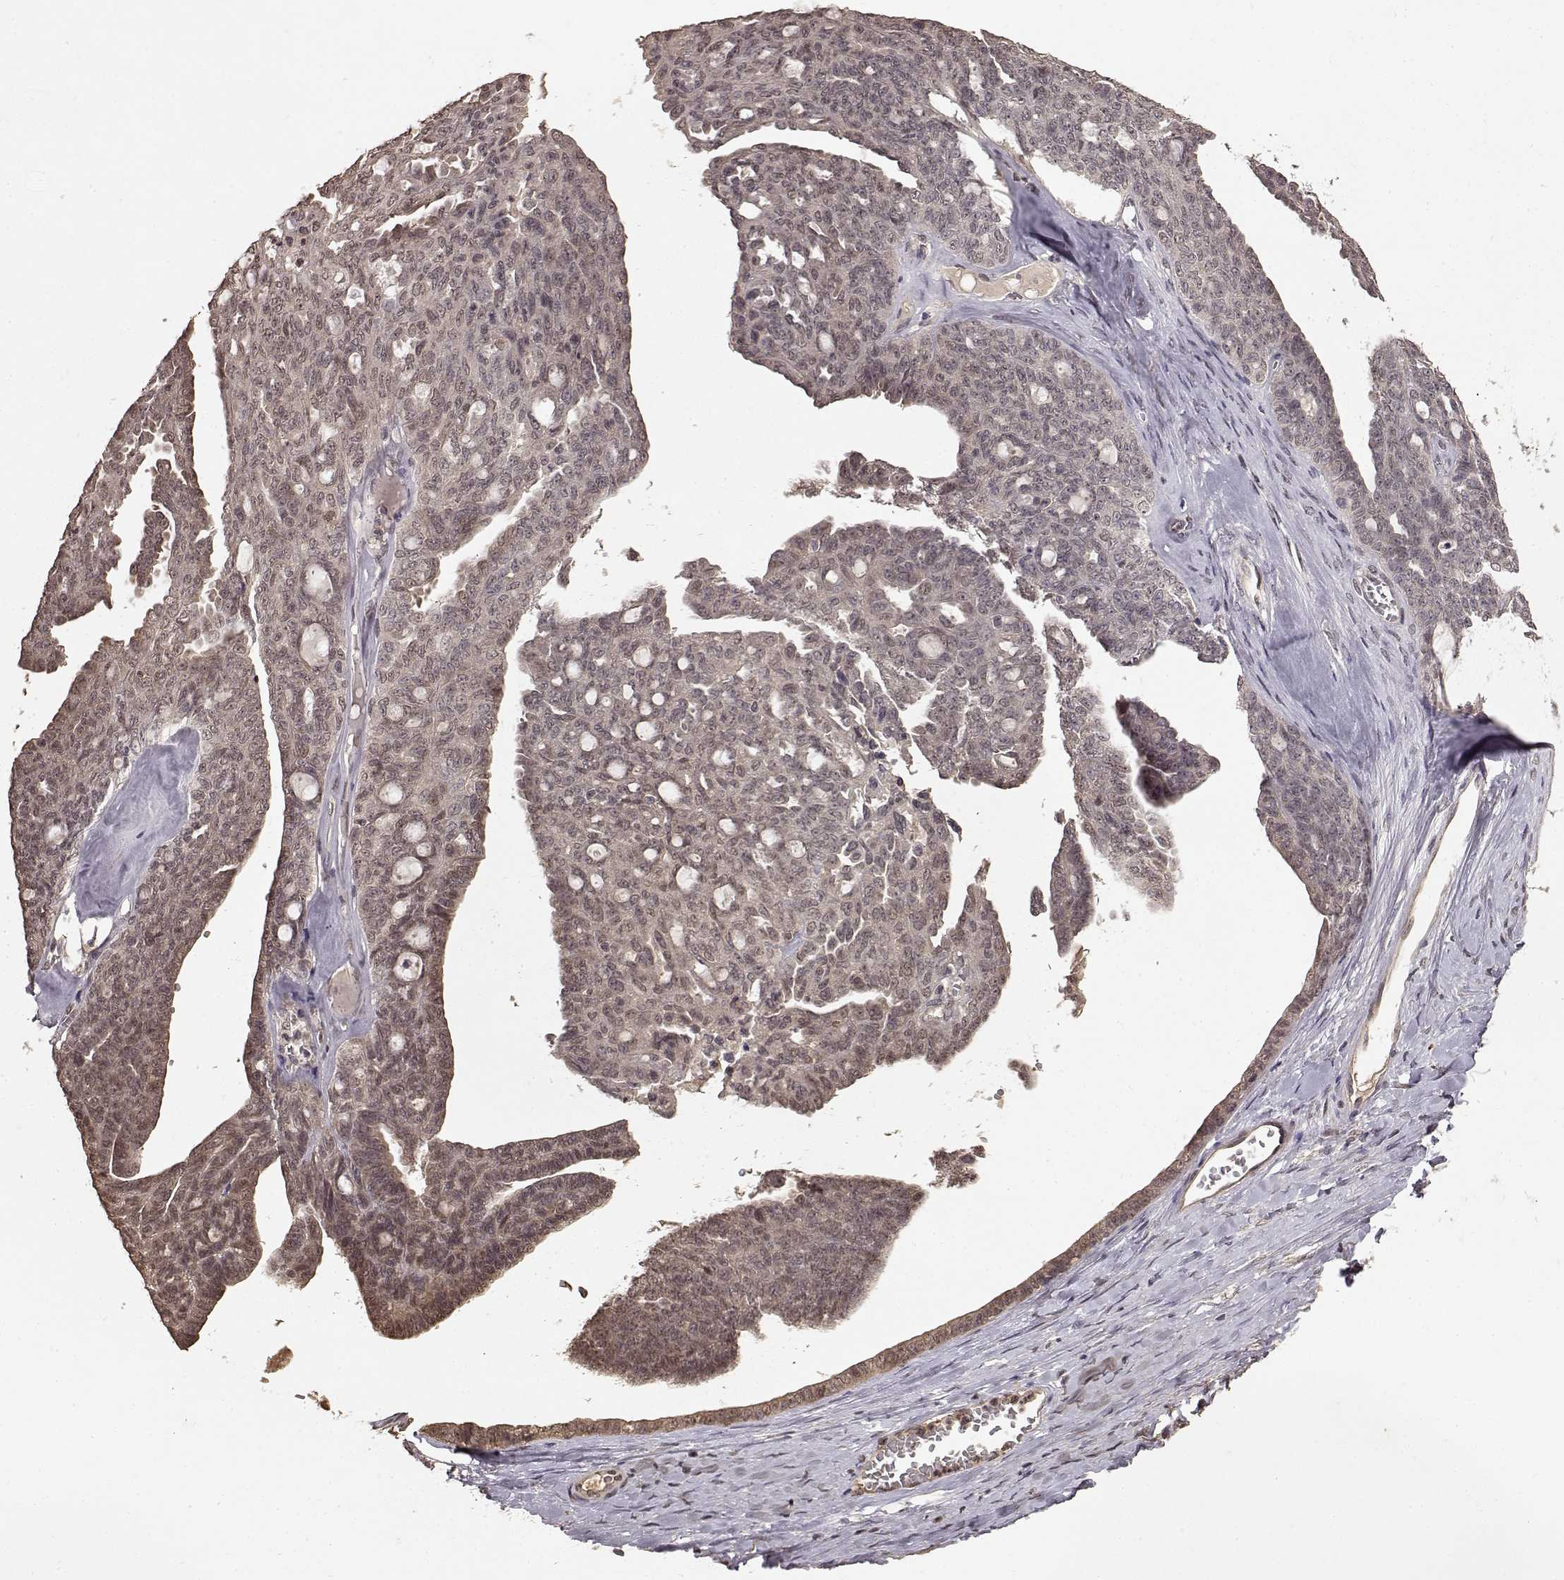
{"staining": {"intensity": "negative", "quantity": "none", "location": "none"}, "tissue": "ovarian cancer", "cell_type": "Tumor cells", "image_type": "cancer", "snomed": [{"axis": "morphology", "description": "Cystadenocarcinoma, serous, NOS"}, {"axis": "topography", "description": "Ovary"}], "caption": "Photomicrograph shows no significant protein positivity in tumor cells of ovarian serous cystadenocarcinoma.", "gene": "NTRK2", "patient": {"sex": "female", "age": 71}}